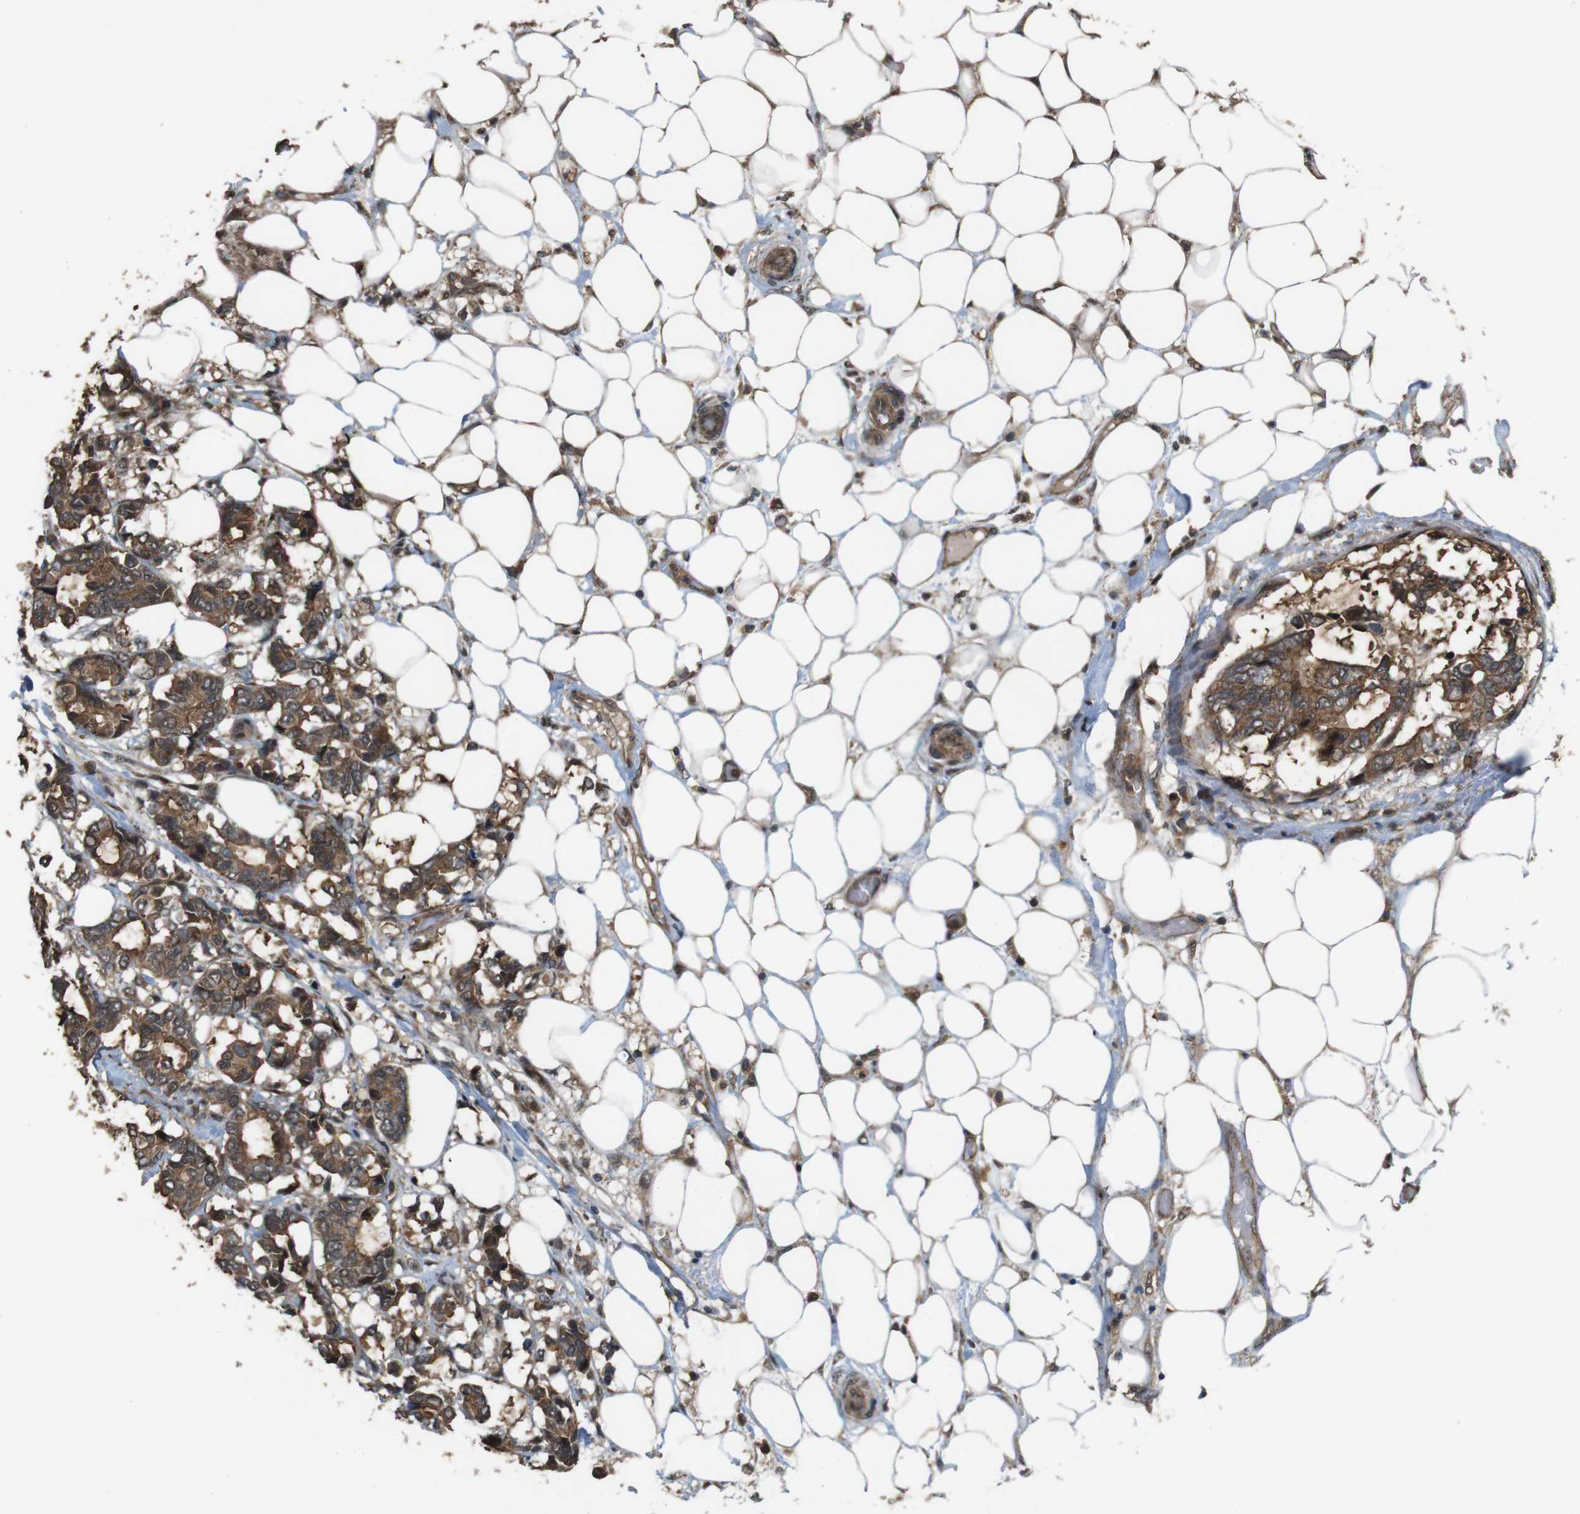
{"staining": {"intensity": "moderate", "quantity": ">75%", "location": "cytoplasmic/membranous"}, "tissue": "breast cancer", "cell_type": "Tumor cells", "image_type": "cancer", "snomed": [{"axis": "morphology", "description": "Duct carcinoma"}, {"axis": "topography", "description": "Breast"}], "caption": "Moderate cytoplasmic/membranous staining is seen in approximately >75% of tumor cells in breast invasive ductal carcinoma.", "gene": "CDC34", "patient": {"sex": "female", "age": 87}}